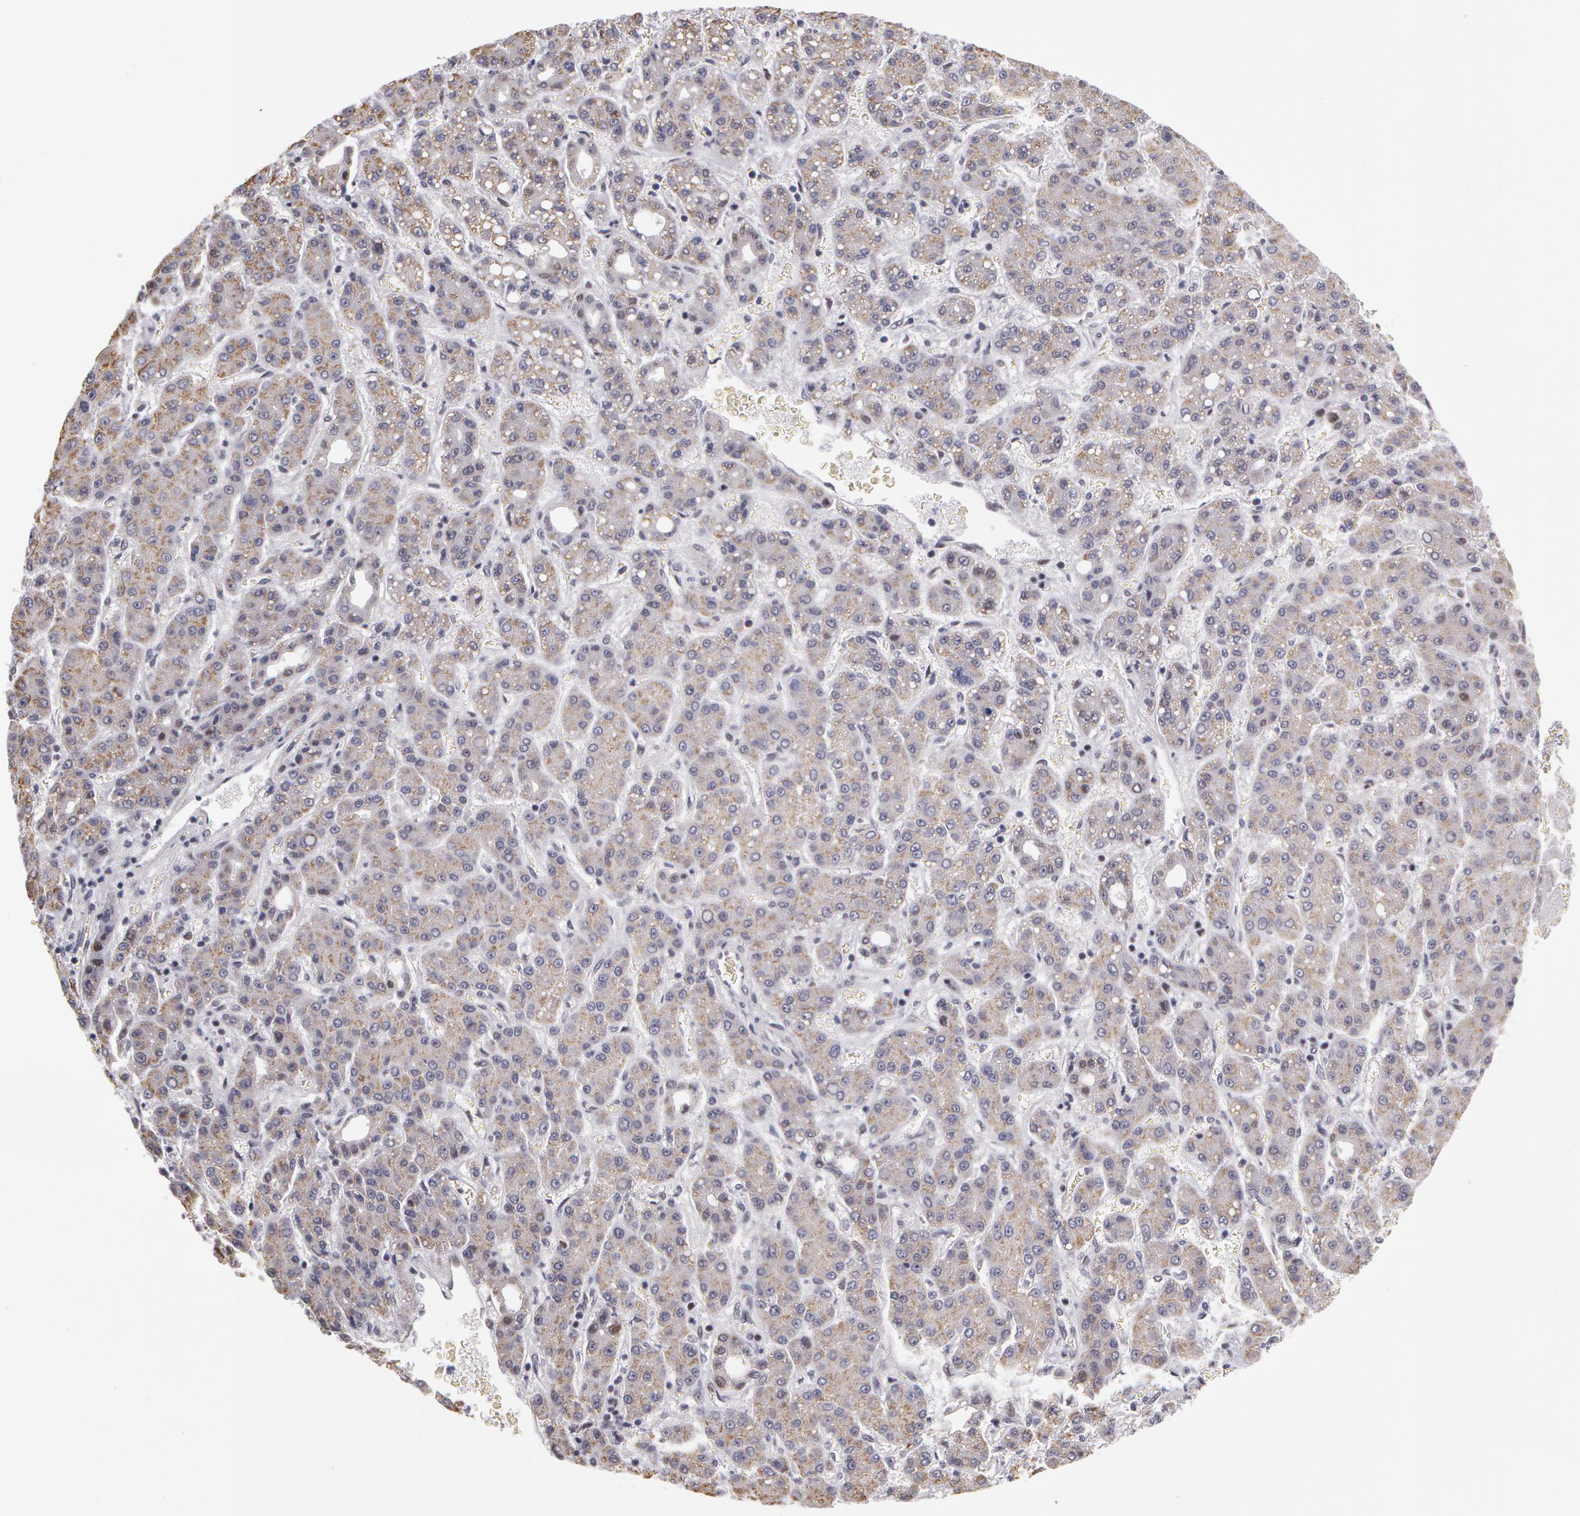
{"staining": {"intensity": "negative", "quantity": "none", "location": "none"}, "tissue": "liver cancer", "cell_type": "Tumor cells", "image_type": "cancer", "snomed": [{"axis": "morphology", "description": "Carcinoma, Hepatocellular, NOS"}, {"axis": "topography", "description": "Liver"}], "caption": "DAB (3,3'-diaminobenzidine) immunohistochemical staining of human liver cancer (hepatocellular carcinoma) exhibits no significant expression in tumor cells.", "gene": "PRICKLE1", "patient": {"sex": "male", "age": 69}}